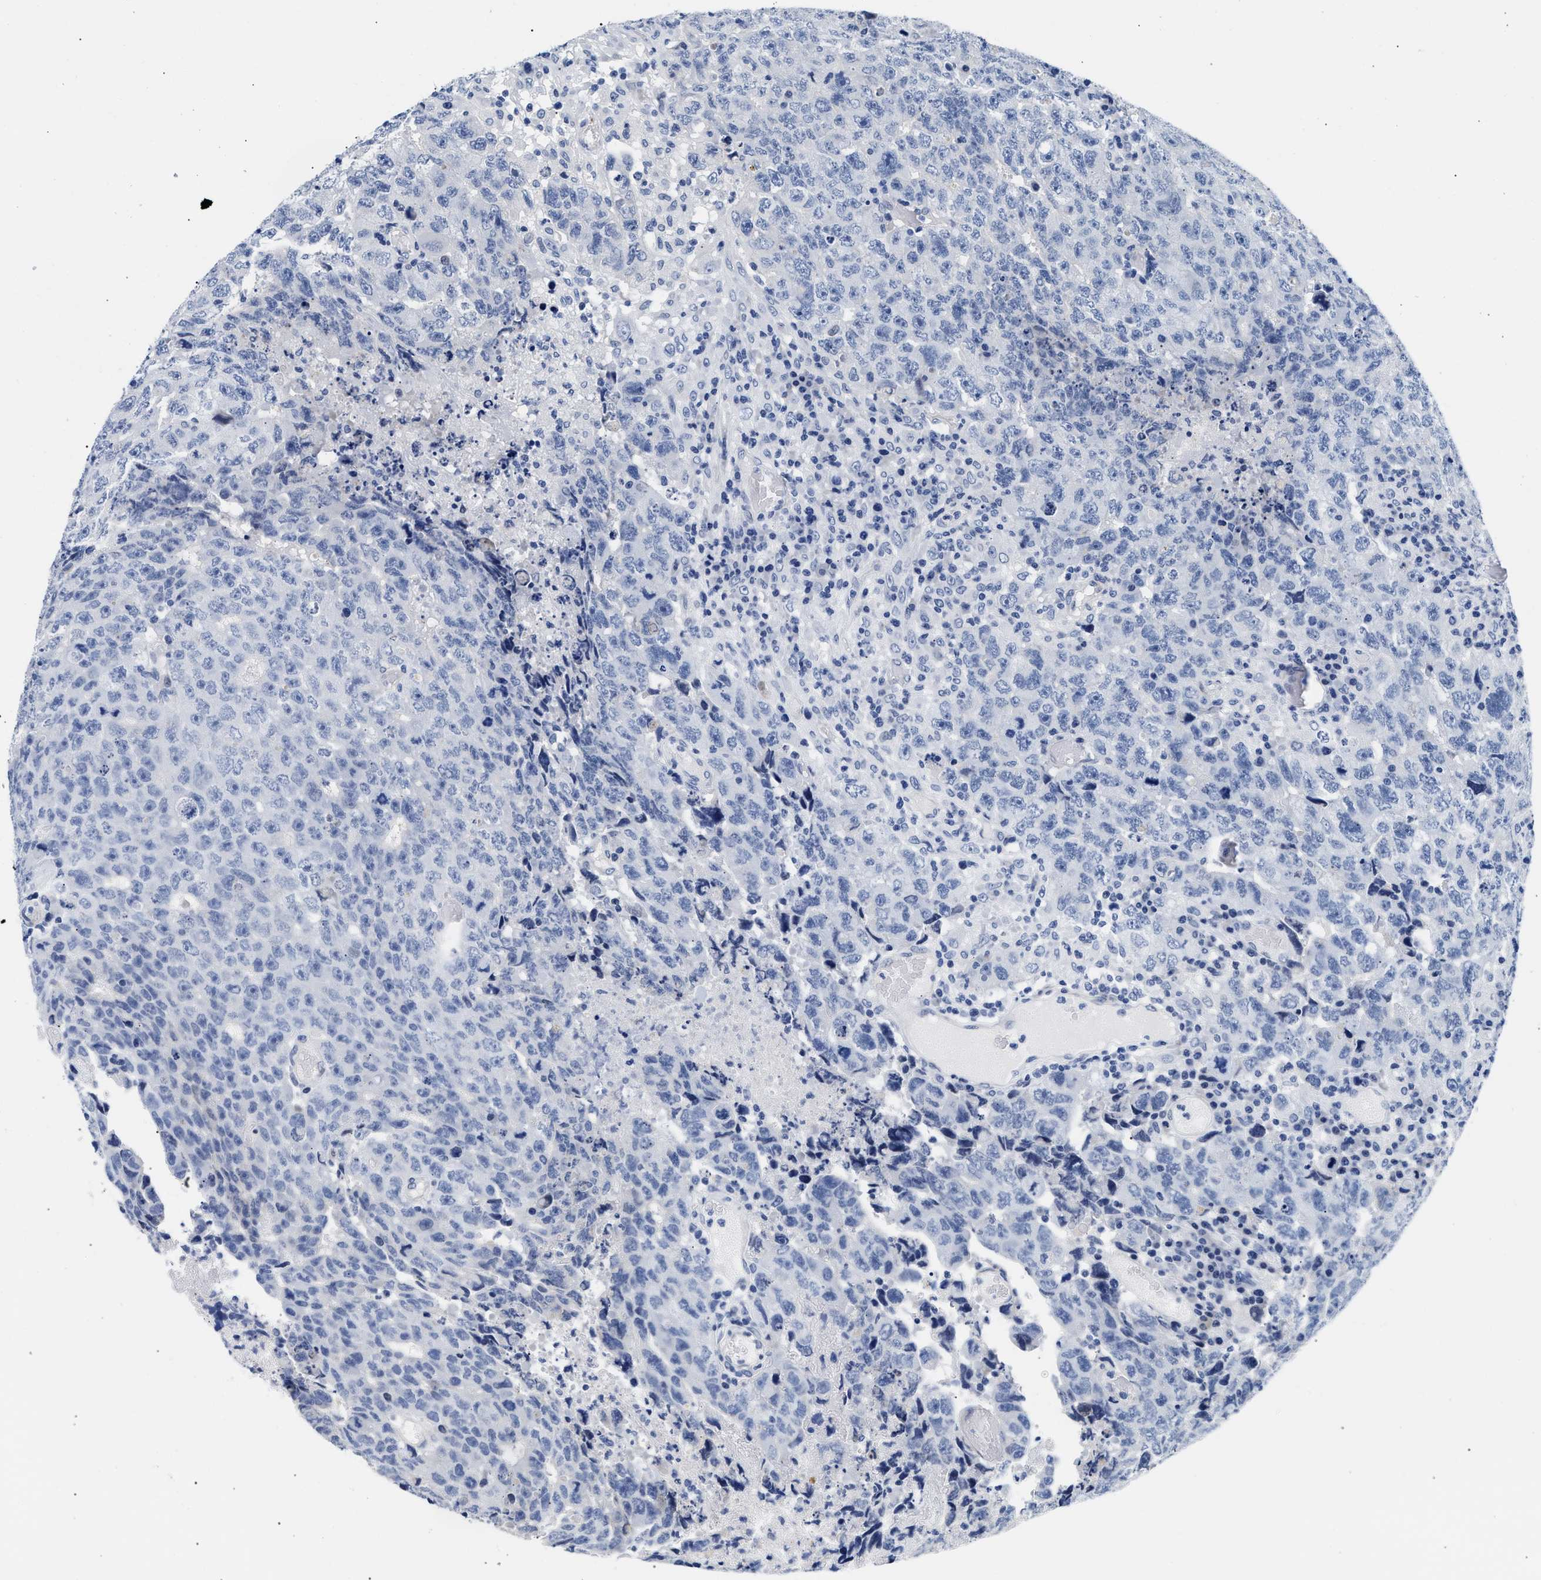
{"staining": {"intensity": "negative", "quantity": "none", "location": "none"}, "tissue": "testis cancer", "cell_type": "Tumor cells", "image_type": "cancer", "snomed": [{"axis": "morphology", "description": "Necrosis, NOS"}, {"axis": "morphology", "description": "Carcinoma, Embryonal, NOS"}, {"axis": "topography", "description": "Testis"}], "caption": "Tumor cells show no significant protein expression in testis cancer.", "gene": "TRIM29", "patient": {"sex": "male", "age": 19}}